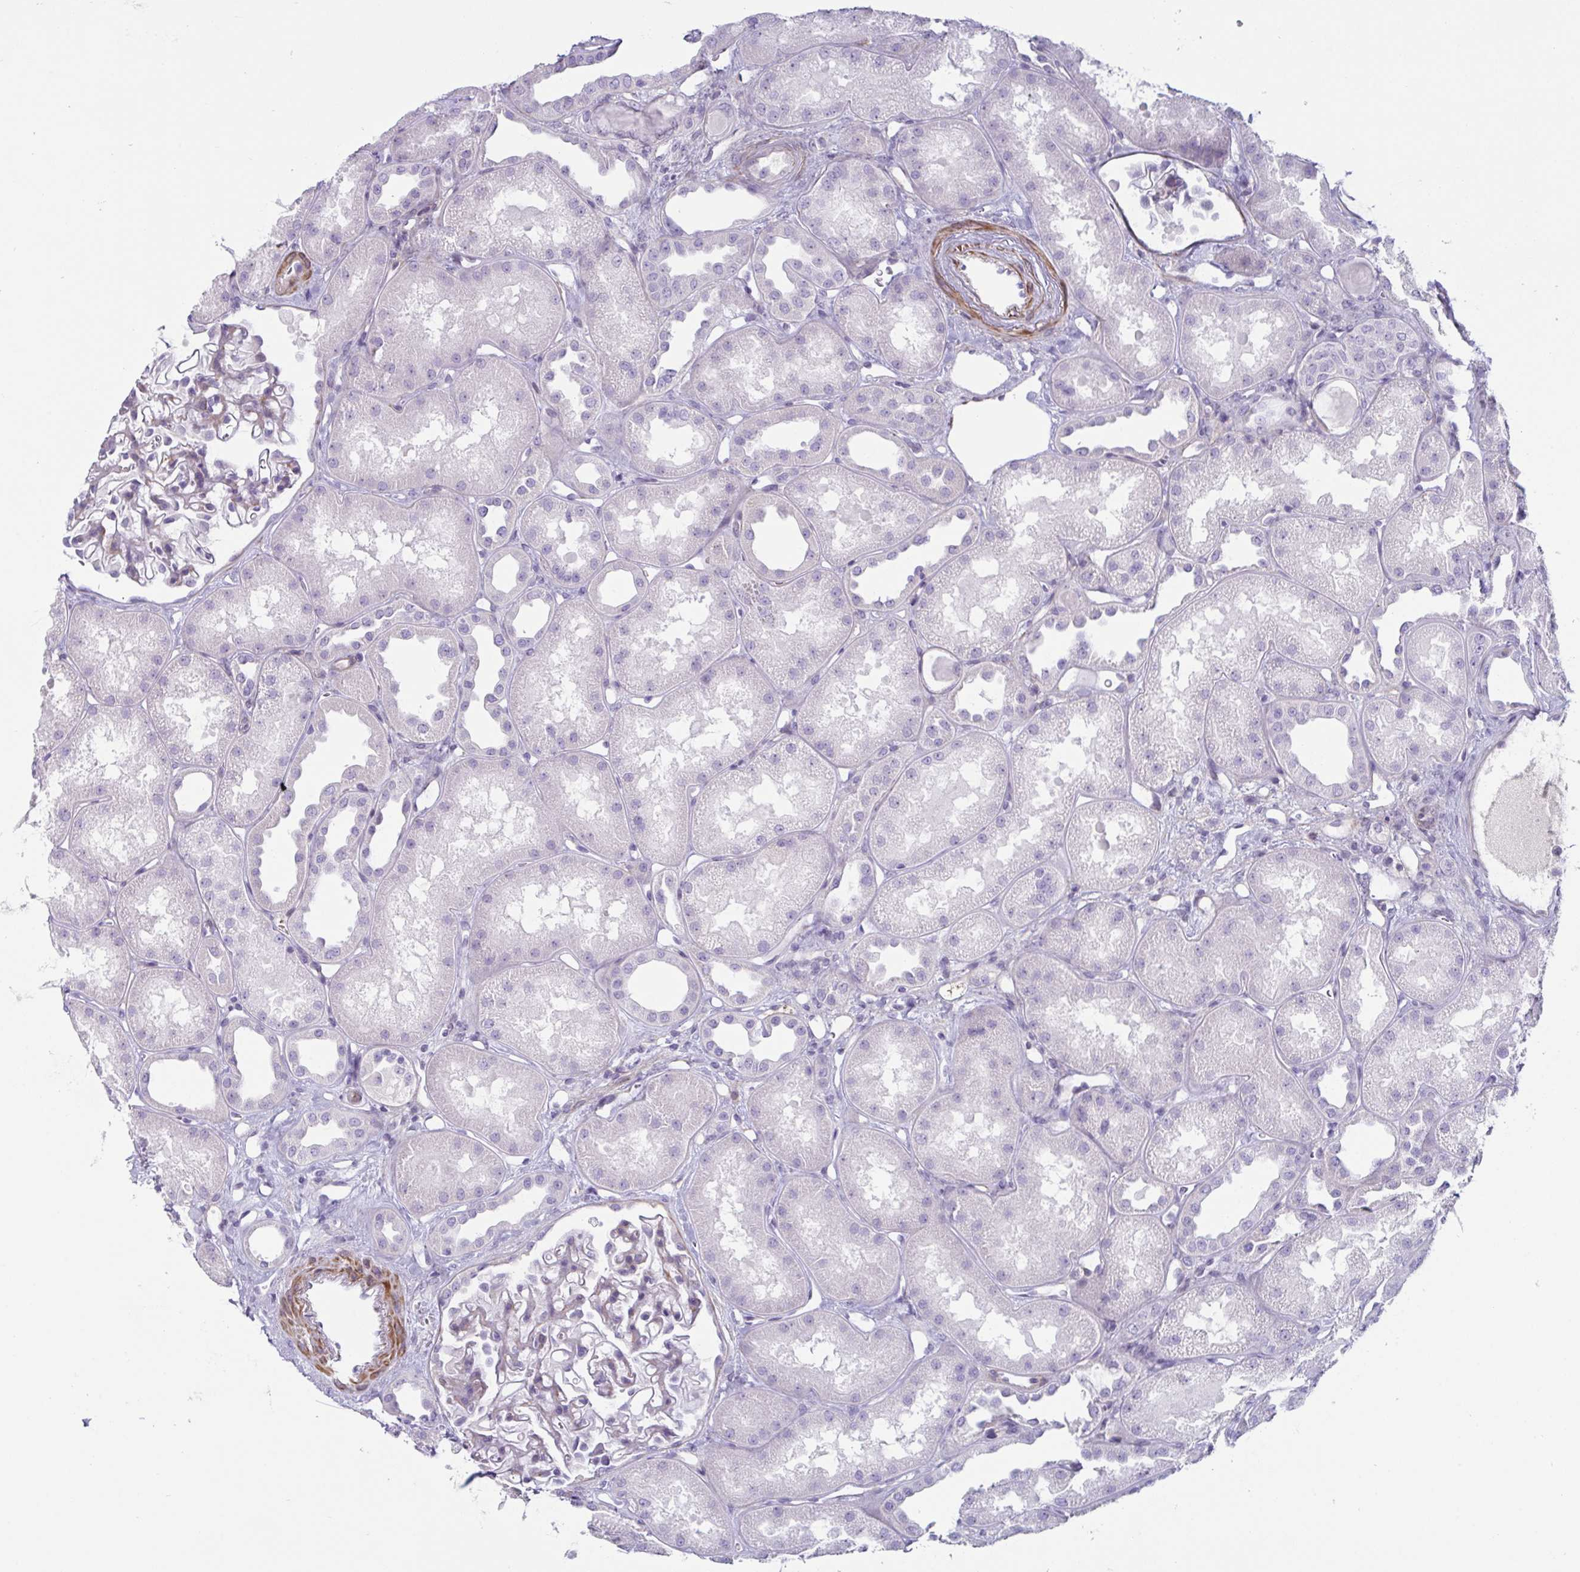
{"staining": {"intensity": "negative", "quantity": "none", "location": "none"}, "tissue": "kidney", "cell_type": "Cells in glomeruli", "image_type": "normal", "snomed": [{"axis": "morphology", "description": "Normal tissue, NOS"}, {"axis": "topography", "description": "Kidney"}], "caption": "There is no significant staining in cells in glomeruli of kidney. The staining is performed using DAB (3,3'-diaminobenzidine) brown chromogen with nuclei counter-stained in using hematoxylin.", "gene": "OR5P3", "patient": {"sex": "male", "age": 61}}